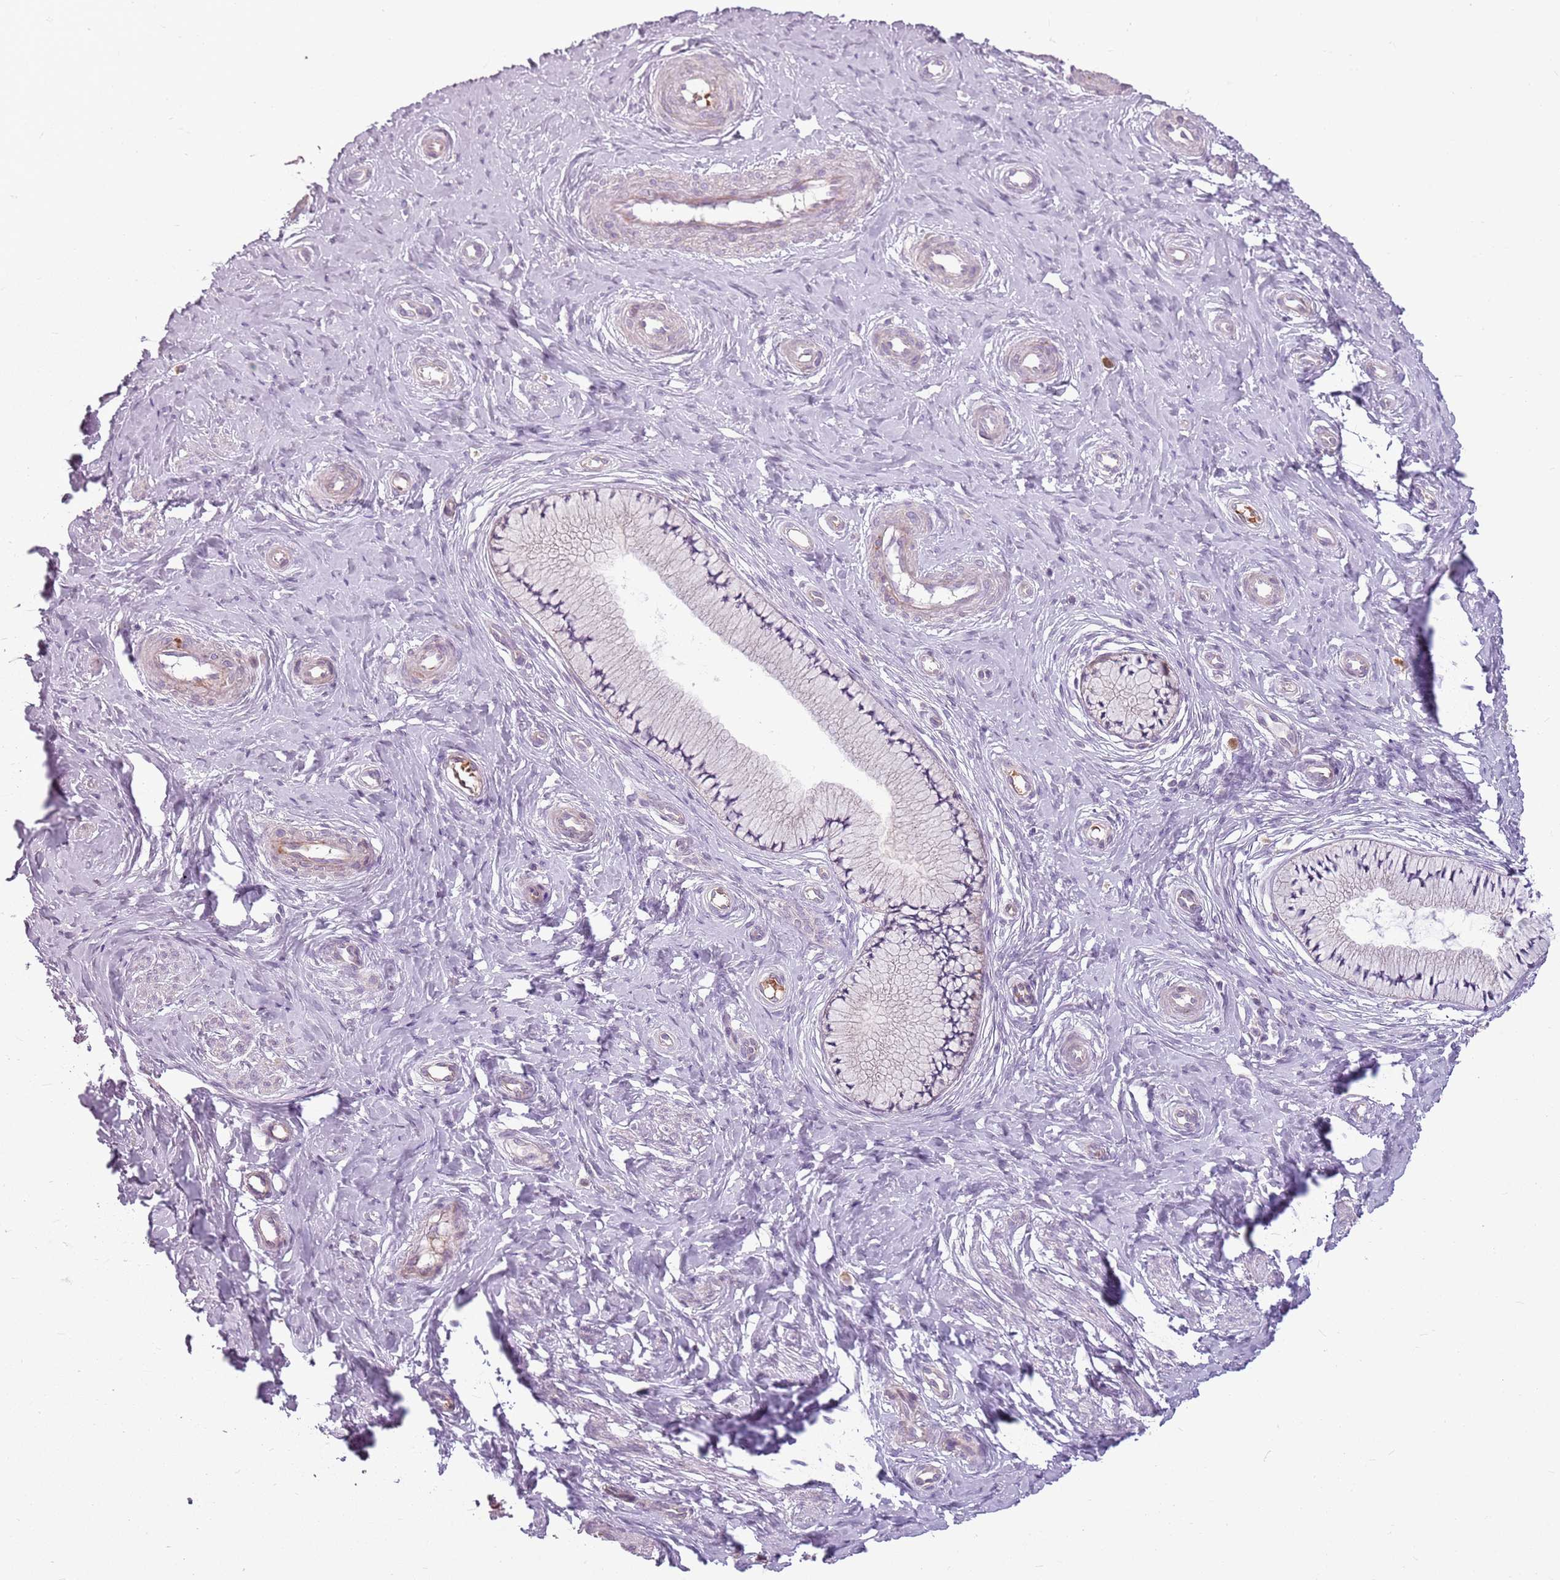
{"staining": {"intensity": "moderate", "quantity": "25%-75%", "location": "cytoplasmic/membranous"}, "tissue": "cervix", "cell_type": "Glandular cells", "image_type": "normal", "snomed": [{"axis": "morphology", "description": "Normal tissue, NOS"}, {"axis": "topography", "description": "Cervix"}], "caption": "Cervix stained with immunohistochemistry (IHC) shows moderate cytoplasmic/membranous staining in approximately 25%-75% of glandular cells.", "gene": "HSPA14", "patient": {"sex": "female", "age": 36}}